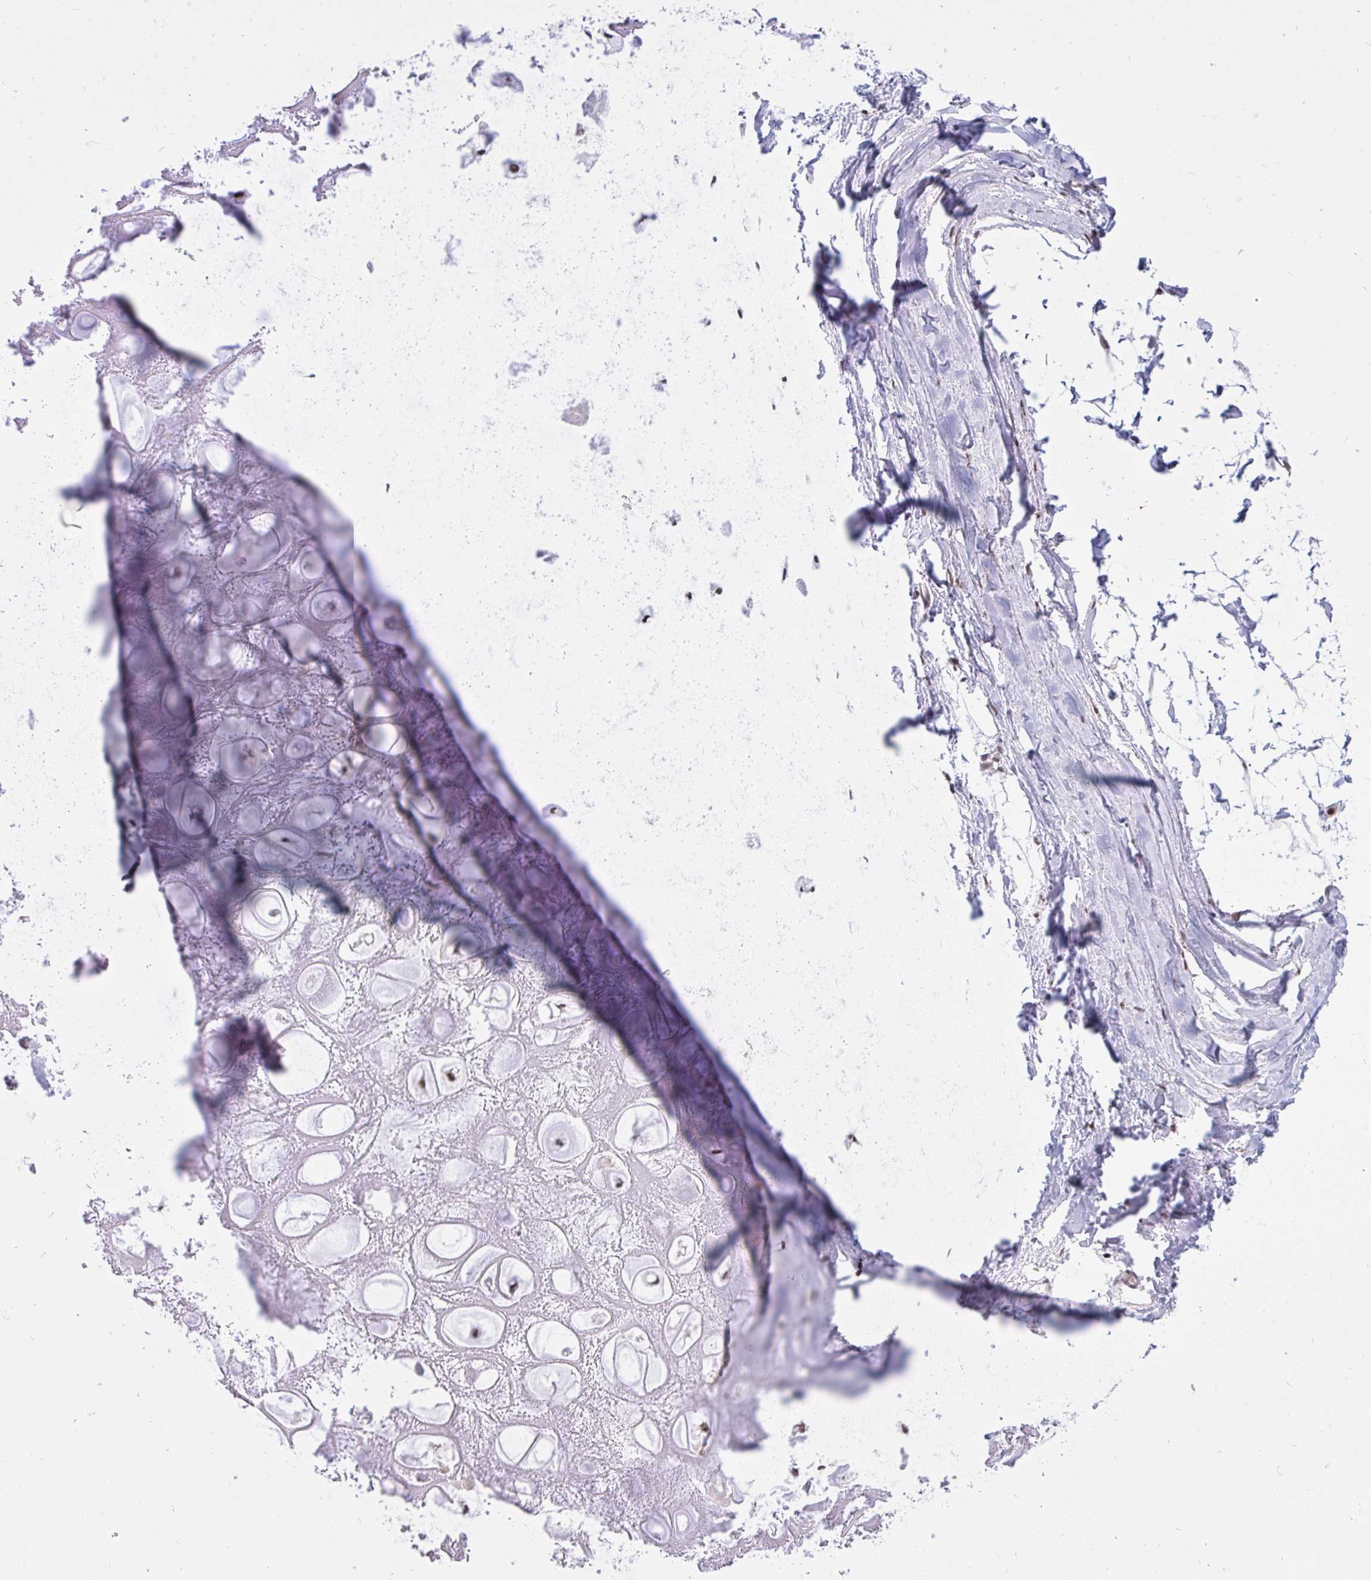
{"staining": {"intensity": "weak", "quantity": "<25%", "location": "nuclear"}, "tissue": "soft tissue", "cell_type": "Chondrocytes", "image_type": "normal", "snomed": [{"axis": "morphology", "description": "Normal tissue, NOS"}, {"axis": "topography", "description": "Lymph node"}, {"axis": "topography", "description": "Cartilage tissue"}, {"axis": "topography", "description": "Nasopharynx"}], "caption": "This micrograph is of normal soft tissue stained with immunohistochemistry to label a protein in brown with the nuclei are counter-stained blue. There is no positivity in chondrocytes. (Stains: DAB (3,3'-diaminobenzidine) IHC with hematoxylin counter stain, Microscopy: brightfield microscopy at high magnification).", "gene": "PHF10", "patient": {"sex": "male", "age": 63}}